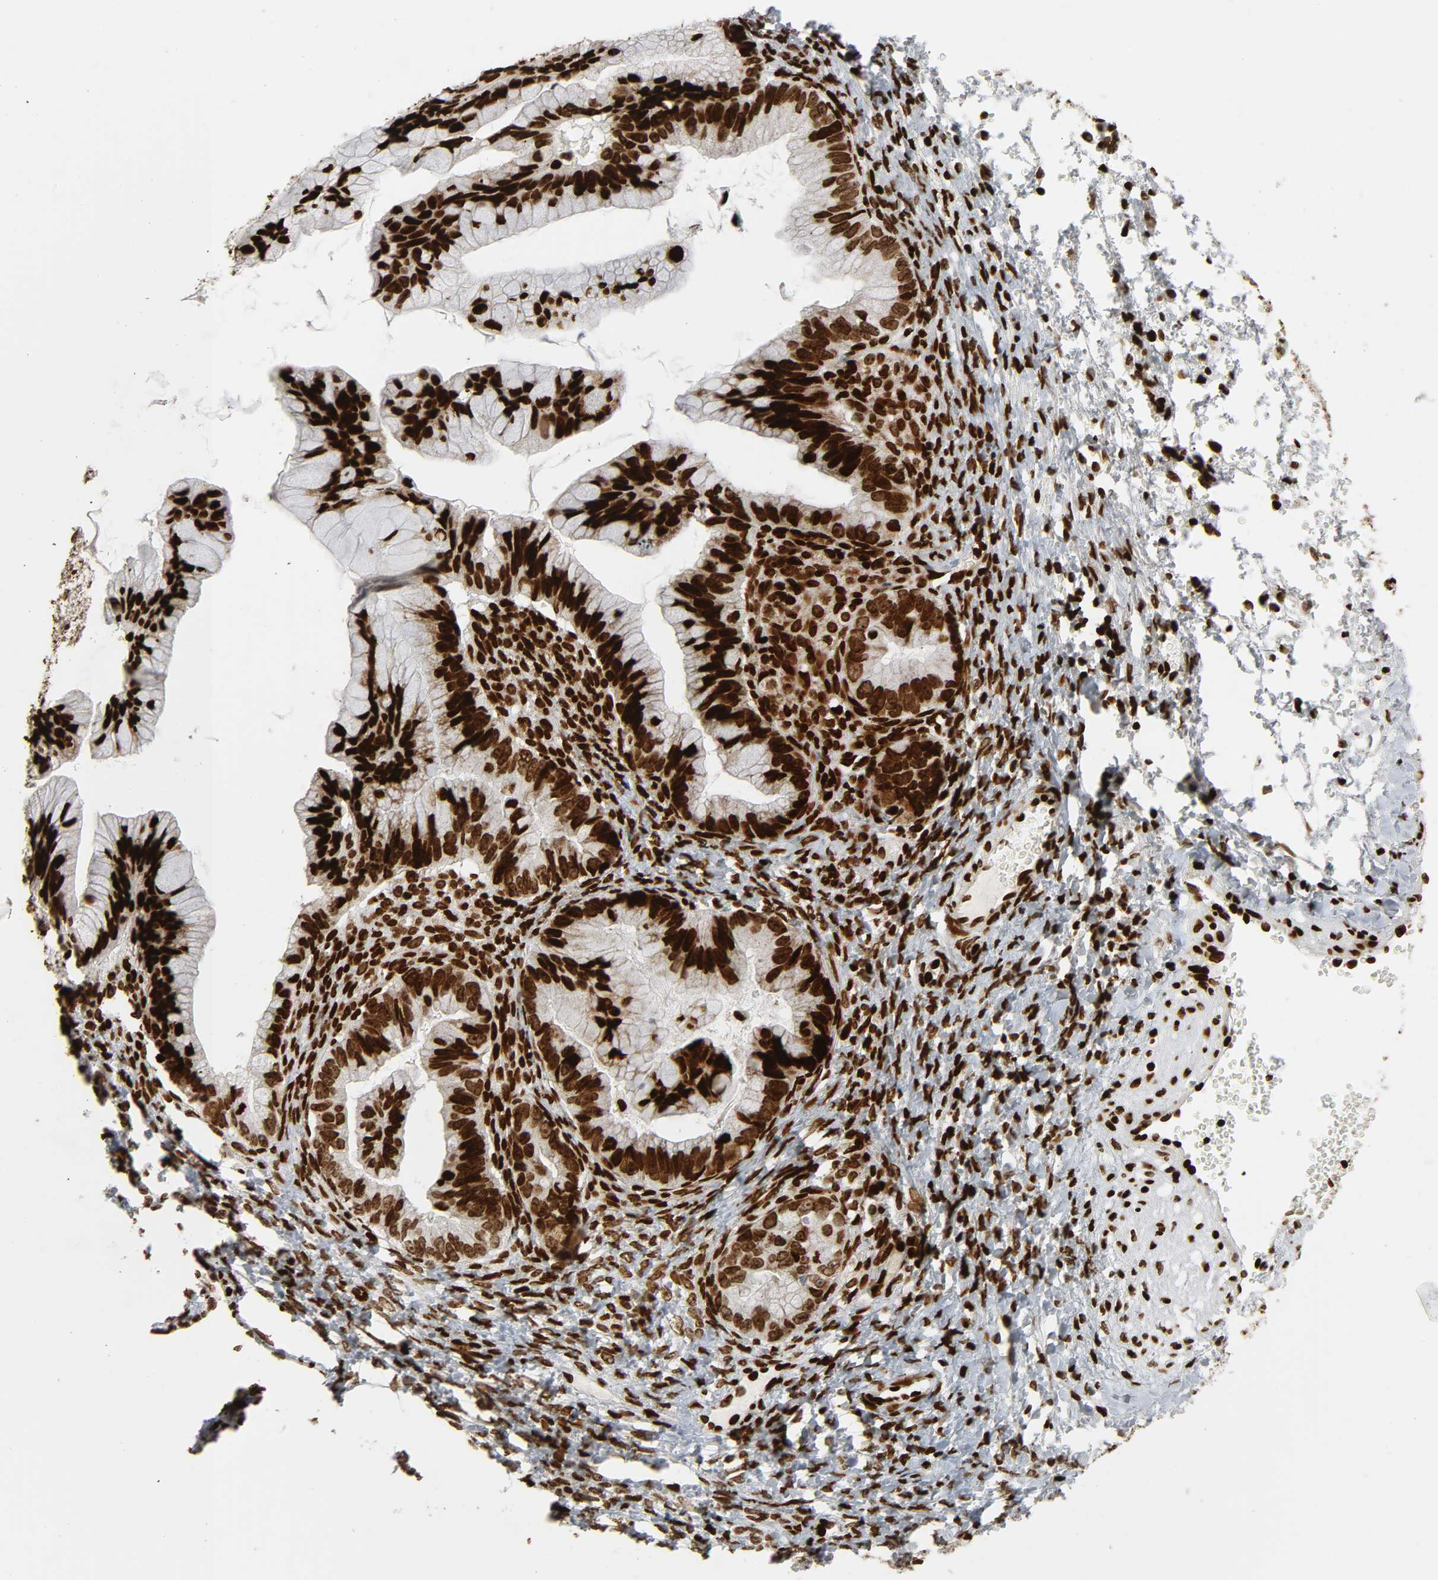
{"staining": {"intensity": "strong", "quantity": ">75%", "location": "nuclear"}, "tissue": "ovarian cancer", "cell_type": "Tumor cells", "image_type": "cancer", "snomed": [{"axis": "morphology", "description": "Cystadenocarcinoma, mucinous, NOS"}, {"axis": "topography", "description": "Ovary"}], "caption": "This is an image of immunohistochemistry staining of ovarian cancer, which shows strong staining in the nuclear of tumor cells.", "gene": "RXRA", "patient": {"sex": "female", "age": 36}}